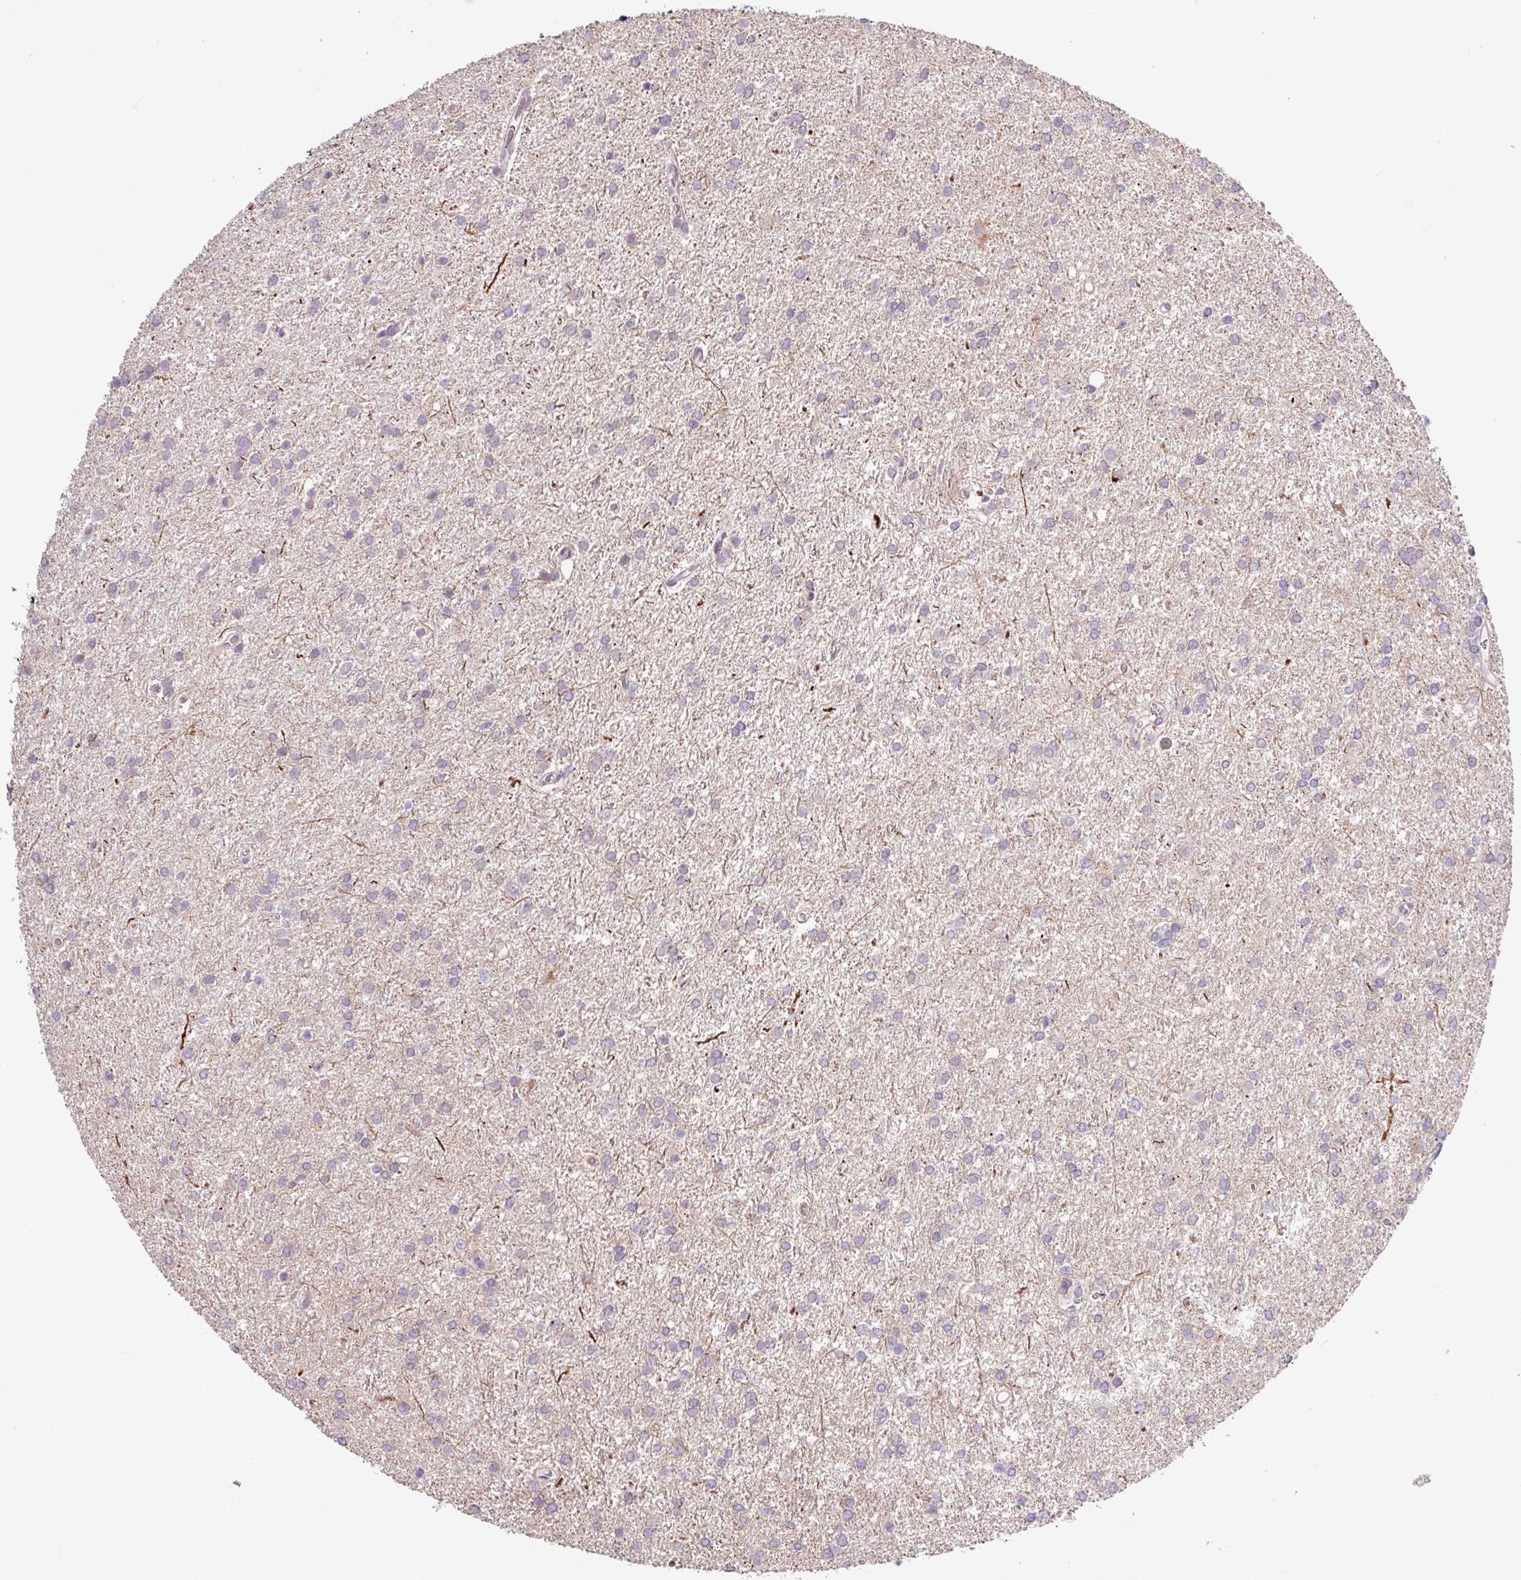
{"staining": {"intensity": "negative", "quantity": "none", "location": "none"}, "tissue": "glioma", "cell_type": "Tumor cells", "image_type": "cancer", "snomed": [{"axis": "morphology", "description": "Glioma, malignant, High grade"}, {"axis": "topography", "description": "Brain"}], "caption": "Glioma was stained to show a protein in brown. There is no significant expression in tumor cells.", "gene": "OGFOD3", "patient": {"sex": "female", "age": 50}}